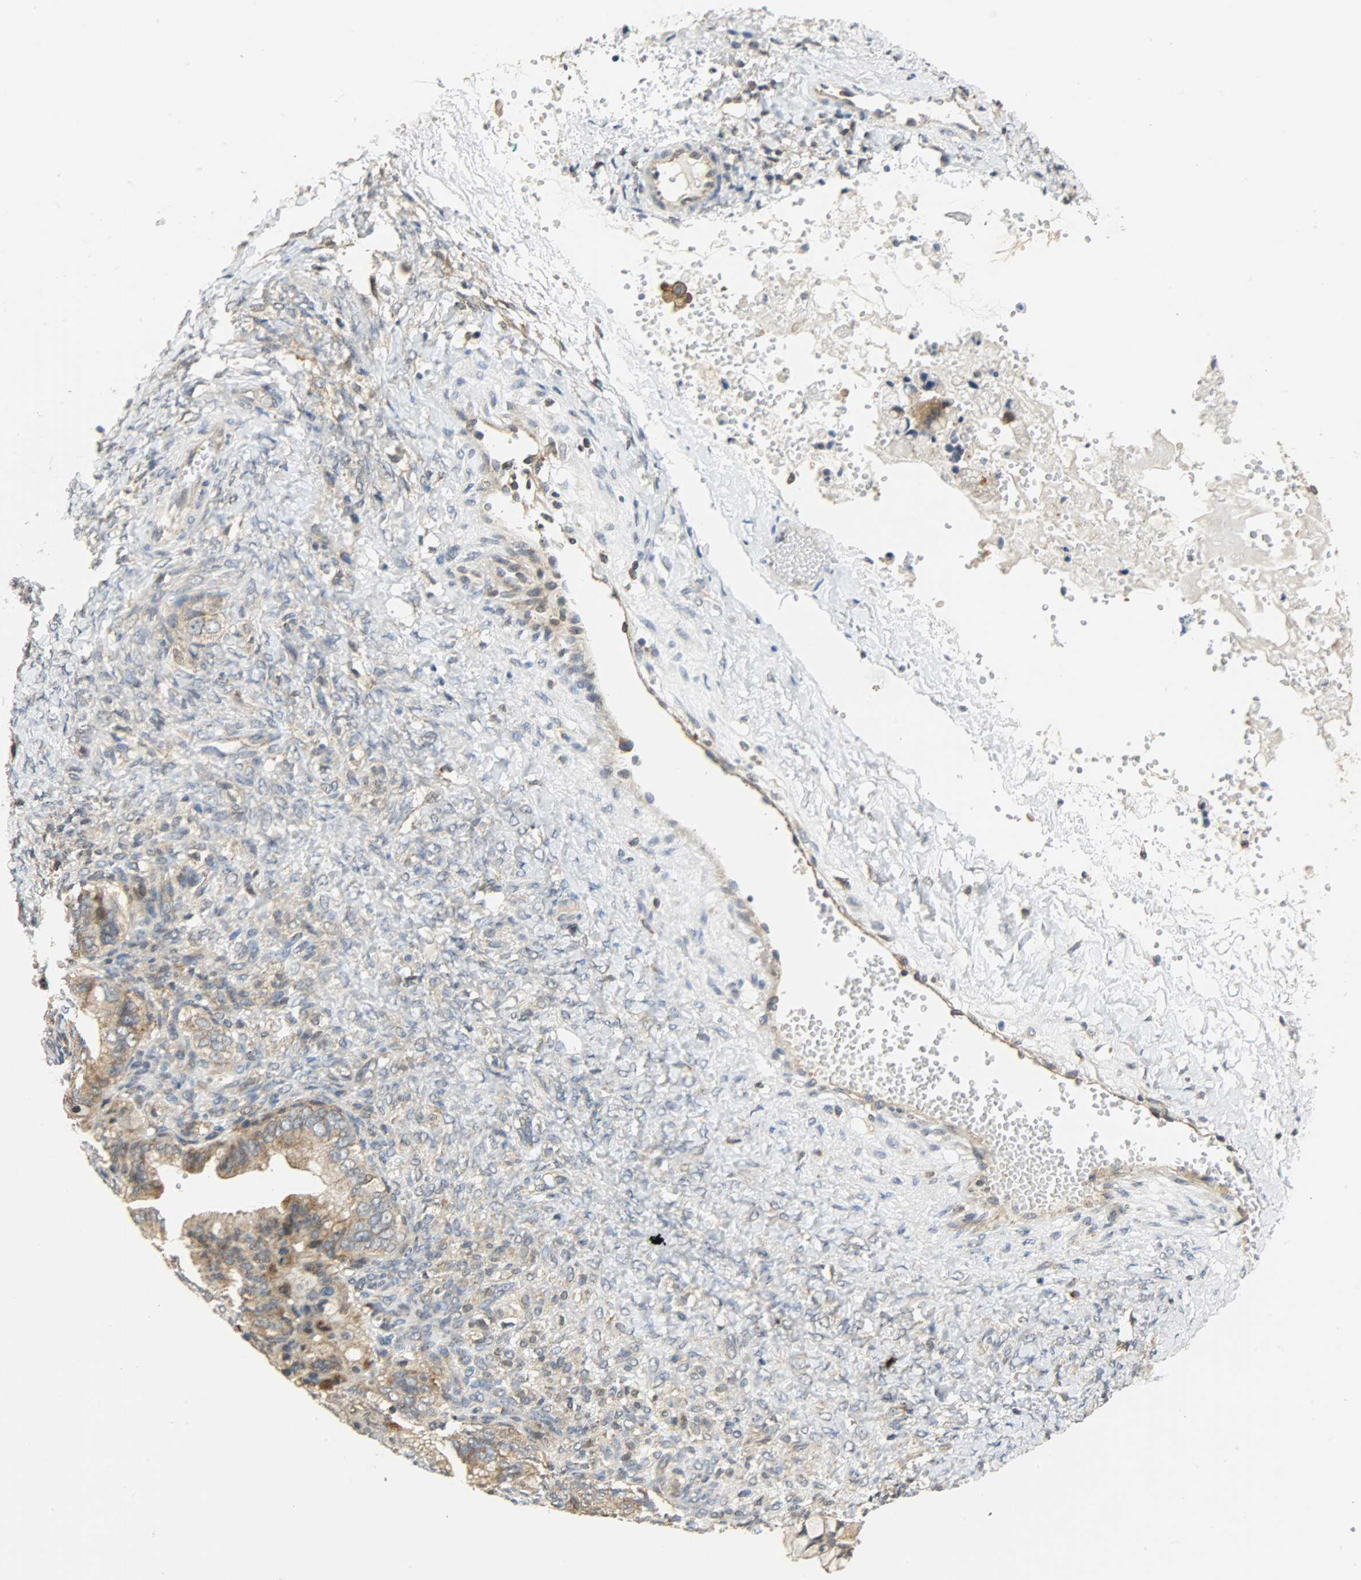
{"staining": {"intensity": "moderate", "quantity": ">75%", "location": "cytoplasmic/membranous"}, "tissue": "ovarian cancer", "cell_type": "Tumor cells", "image_type": "cancer", "snomed": [{"axis": "morphology", "description": "Cystadenocarcinoma, mucinous, NOS"}, {"axis": "topography", "description": "Ovary"}], "caption": "IHC of ovarian cancer exhibits medium levels of moderate cytoplasmic/membranous expression in about >75% of tumor cells. The staining was performed using DAB, with brown indicating positive protein expression. Nuclei are stained blue with hematoxylin.", "gene": "GIT2", "patient": {"sex": "female", "age": 36}}